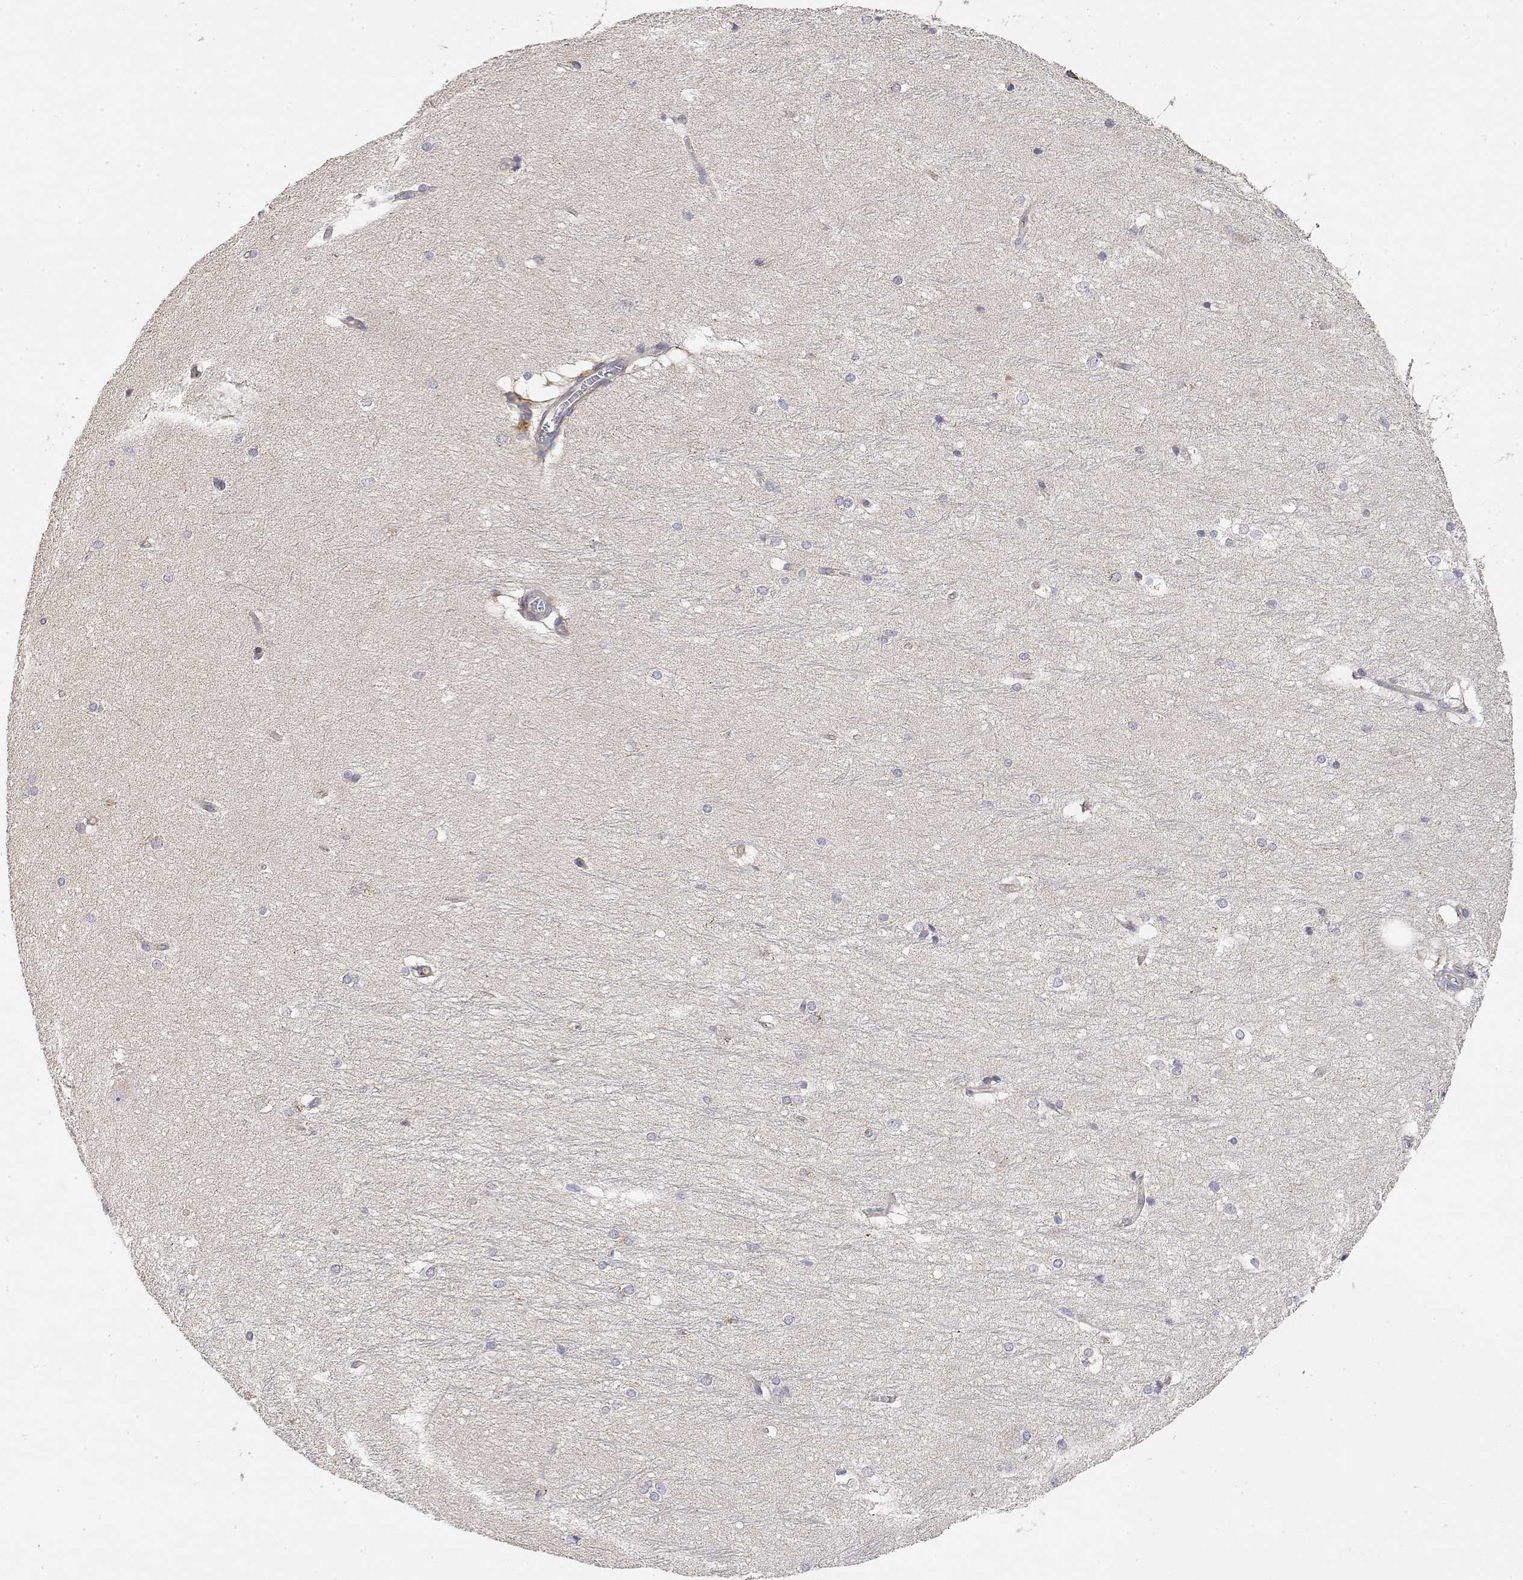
{"staining": {"intensity": "negative", "quantity": "none", "location": "none"}, "tissue": "hippocampus", "cell_type": "Glial cells", "image_type": "normal", "snomed": [{"axis": "morphology", "description": "Normal tissue, NOS"}, {"axis": "topography", "description": "Cerebral cortex"}, {"axis": "topography", "description": "Hippocampus"}], "caption": "Immunohistochemical staining of benign human hippocampus reveals no significant expression in glial cells. The staining is performed using DAB brown chromogen with nuclei counter-stained in using hematoxylin.", "gene": "LONRF3", "patient": {"sex": "female", "age": 19}}